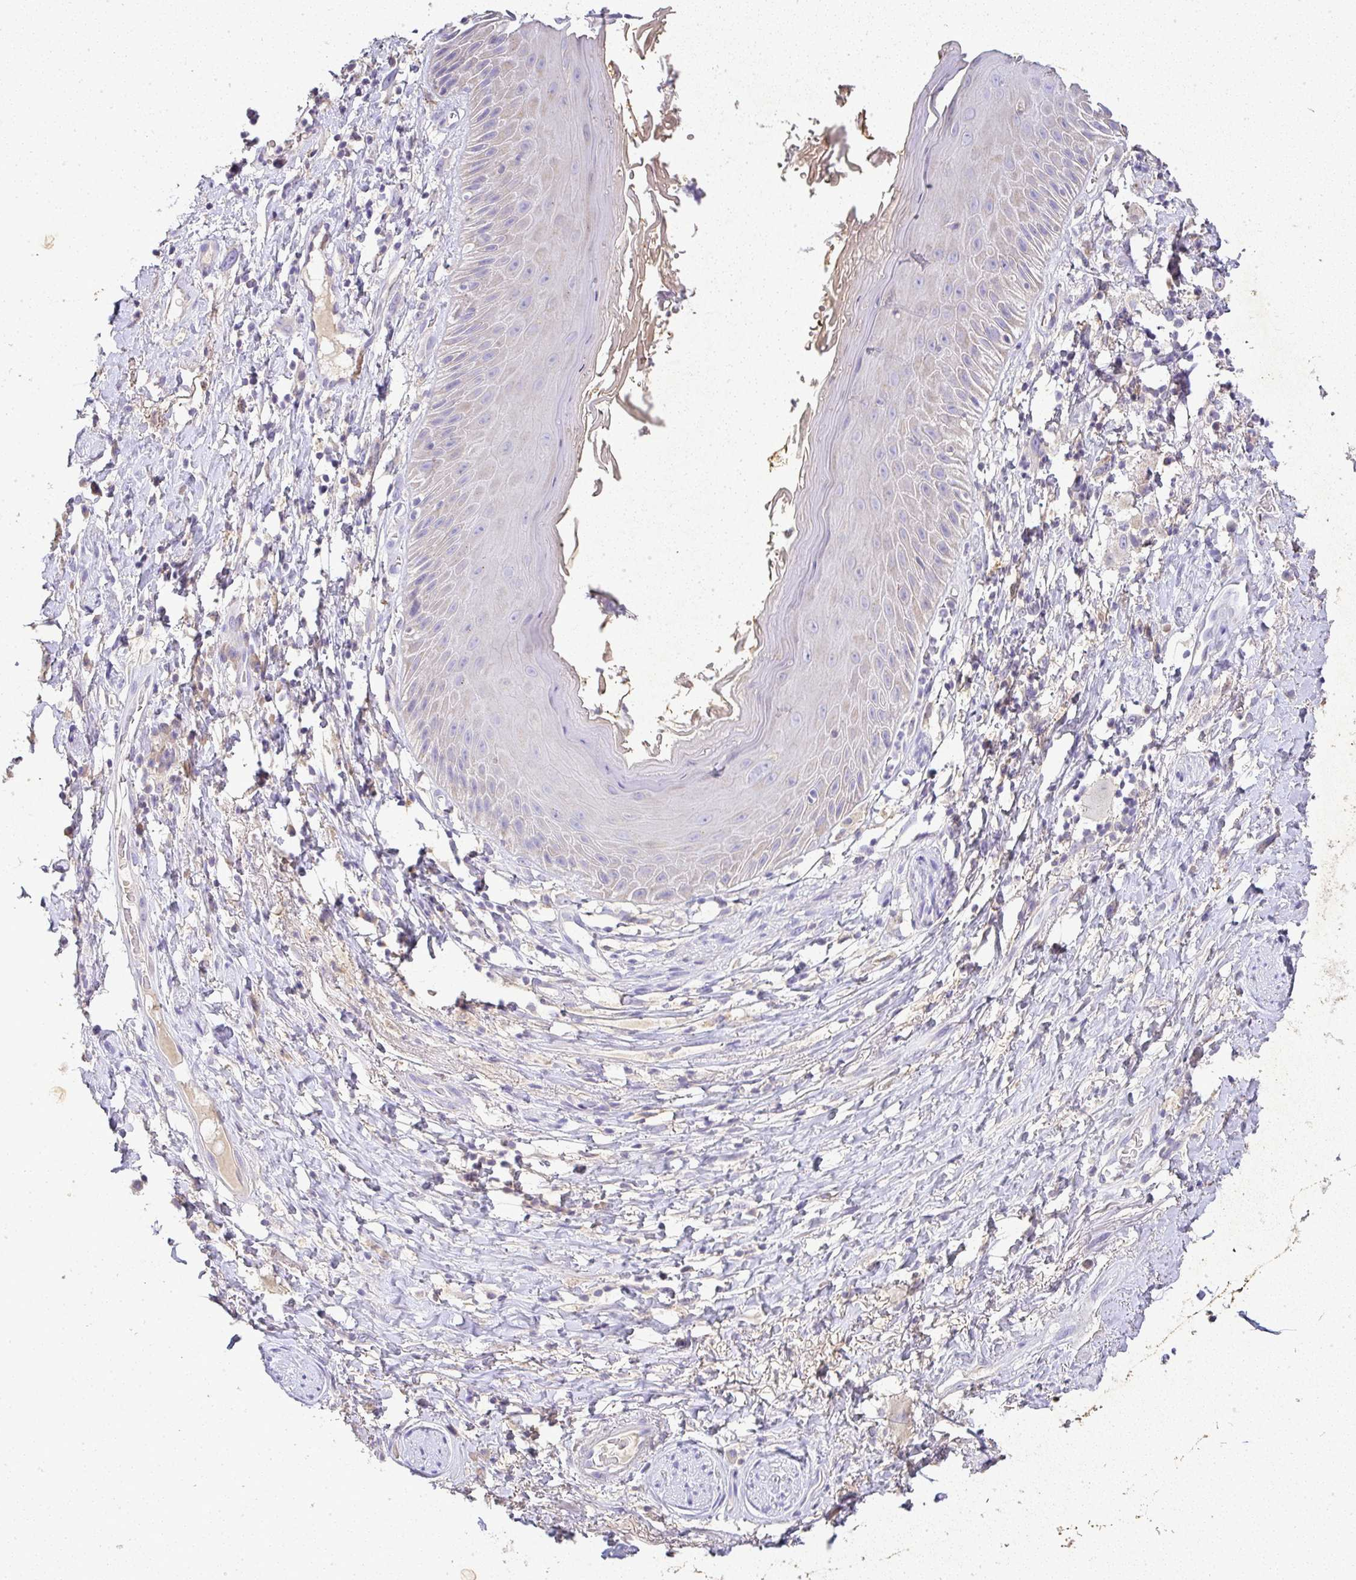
{"staining": {"intensity": "negative", "quantity": "none", "location": "none"}, "tissue": "skin", "cell_type": "Epidermal cells", "image_type": "normal", "snomed": [{"axis": "morphology", "description": "Normal tissue, NOS"}, {"axis": "topography", "description": "Anal"}], "caption": "The image shows no significant staining in epidermal cells of skin. Brightfield microscopy of IHC stained with DAB (brown) and hematoxylin (blue), captured at high magnification.", "gene": "RPS2", "patient": {"sex": "male", "age": 78}}